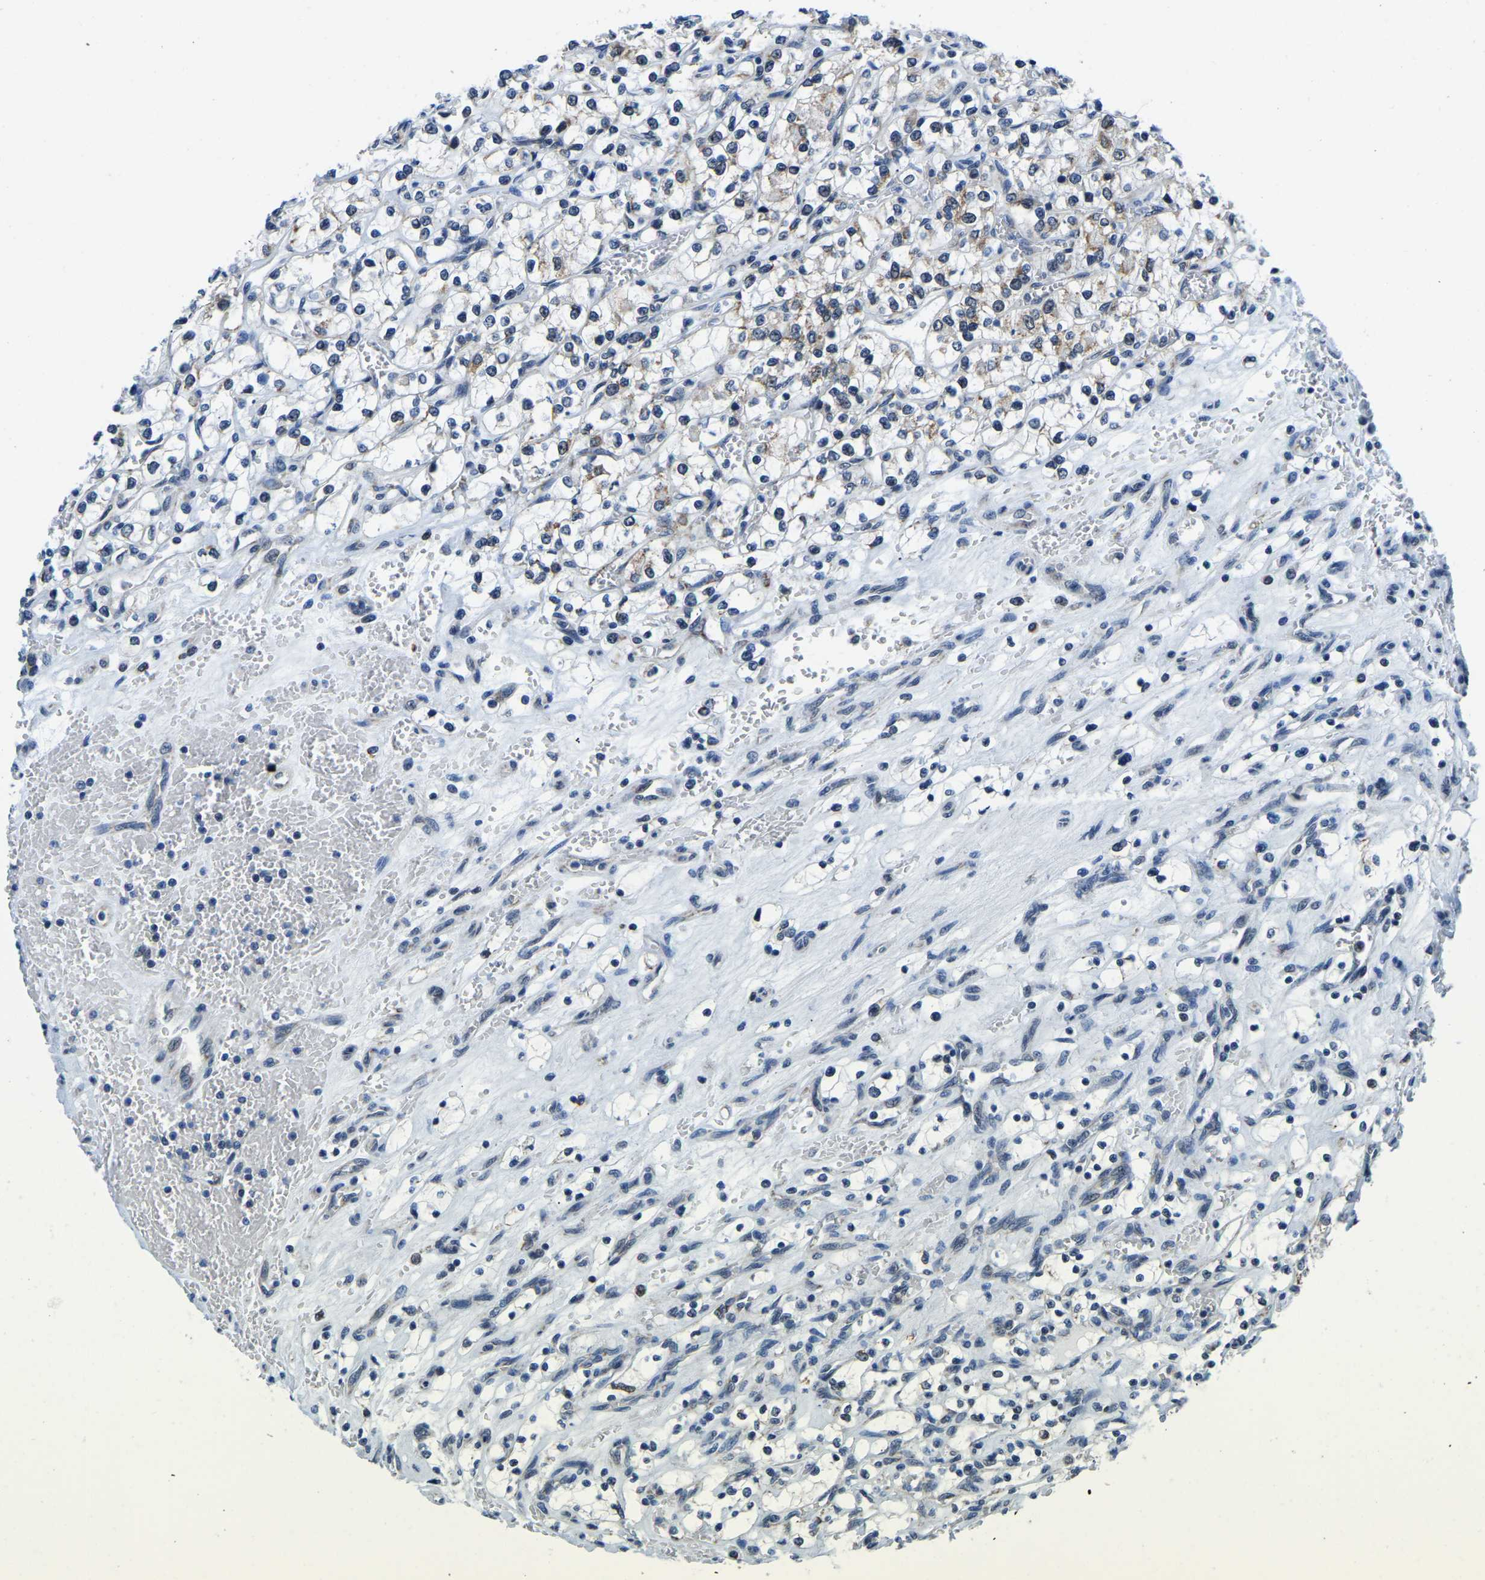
{"staining": {"intensity": "weak", "quantity": "<25%", "location": "nuclear"}, "tissue": "renal cancer", "cell_type": "Tumor cells", "image_type": "cancer", "snomed": [{"axis": "morphology", "description": "Adenocarcinoma, NOS"}, {"axis": "topography", "description": "Kidney"}], "caption": "Immunohistochemistry (IHC) image of neoplastic tissue: renal adenocarcinoma stained with DAB (3,3'-diaminobenzidine) demonstrates no significant protein positivity in tumor cells.", "gene": "BNIP3L", "patient": {"sex": "female", "age": 69}}